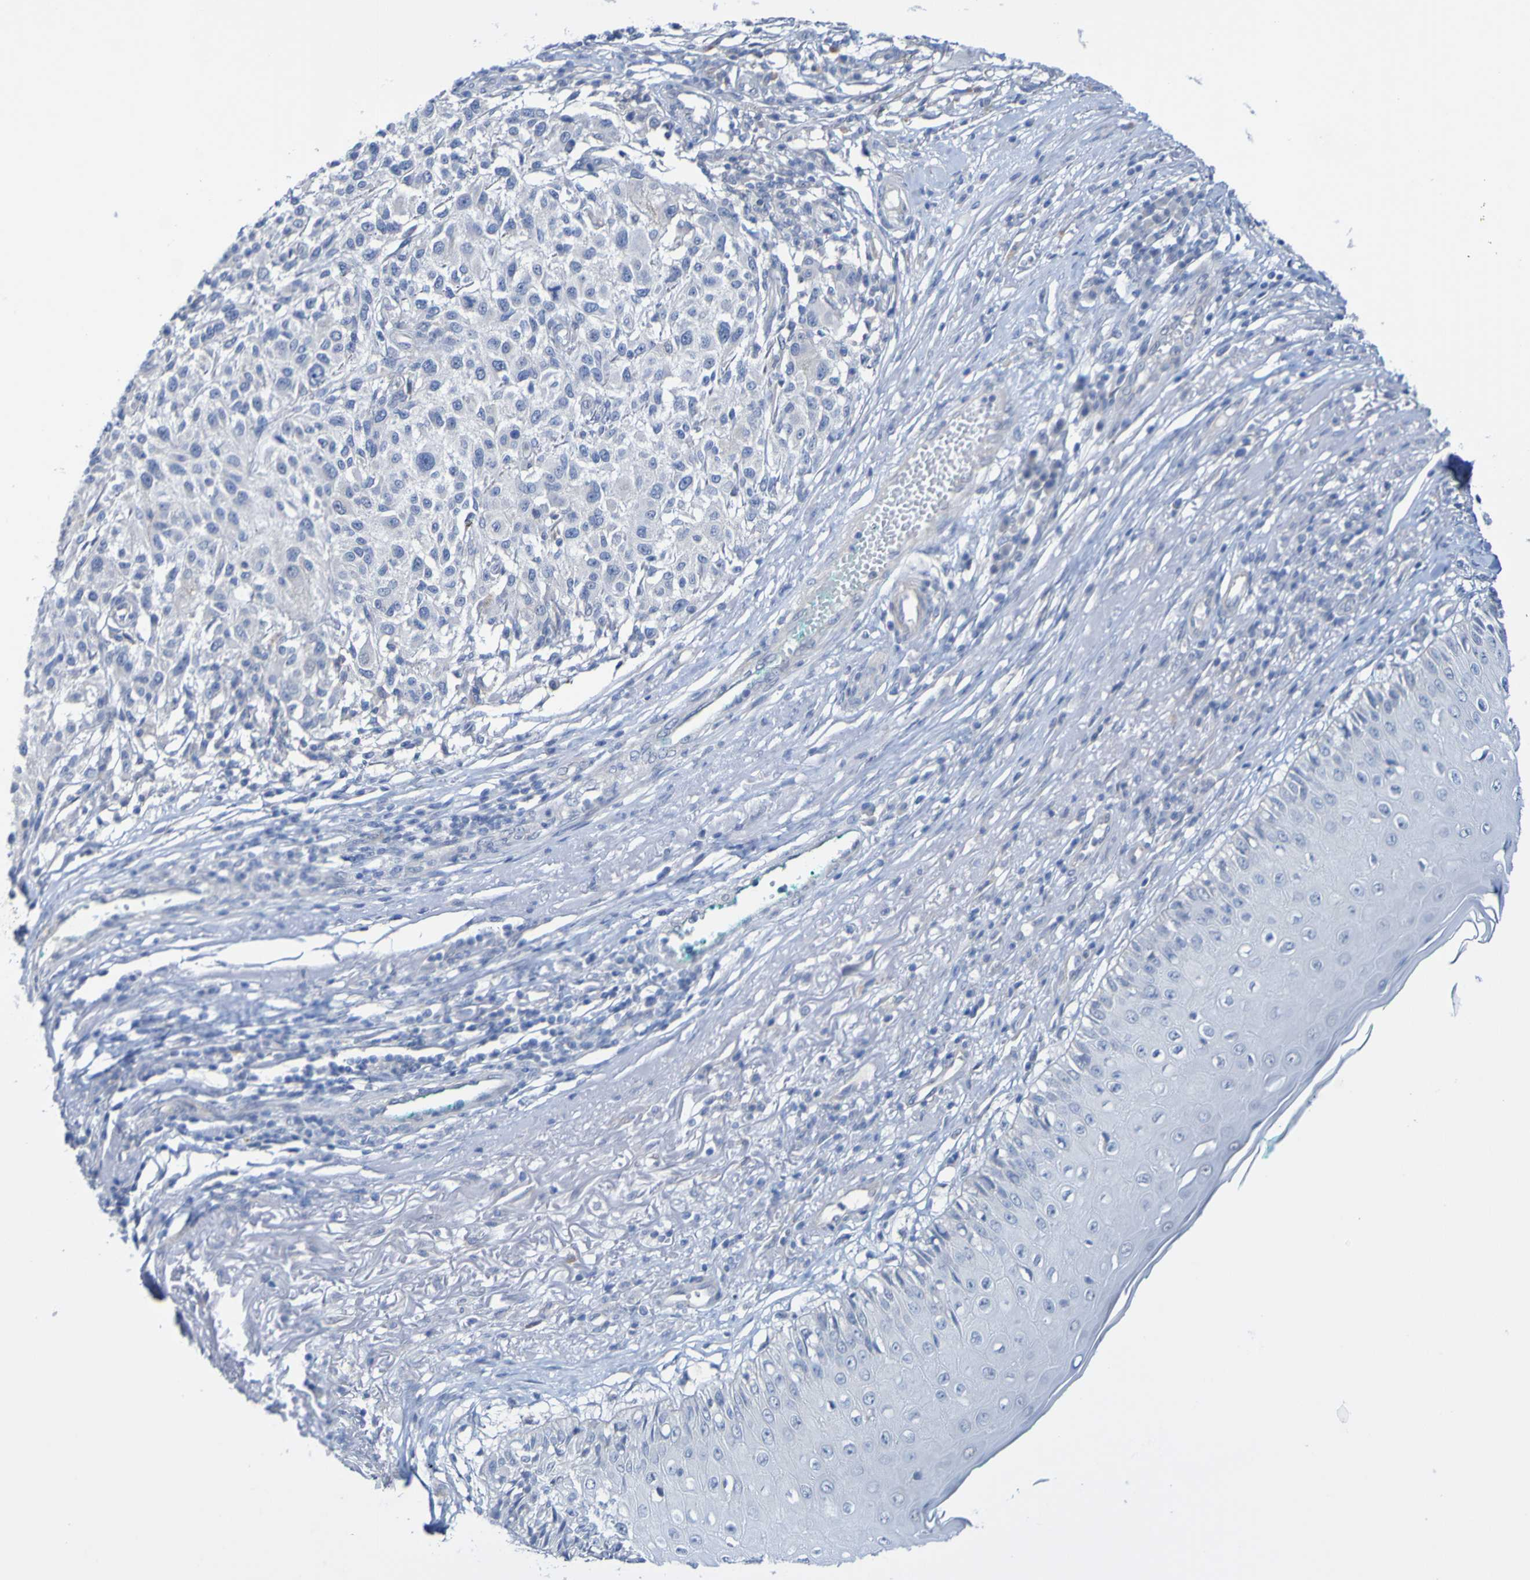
{"staining": {"intensity": "negative", "quantity": "none", "location": "none"}, "tissue": "melanoma", "cell_type": "Tumor cells", "image_type": "cancer", "snomed": [{"axis": "morphology", "description": "Necrosis, NOS"}, {"axis": "morphology", "description": "Malignant melanoma, NOS"}, {"axis": "topography", "description": "Skin"}], "caption": "This is an immunohistochemistry (IHC) histopathology image of human melanoma. There is no expression in tumor cells.", "gene": "ACMSD", "patient": {"sex": "female", "age": 87}}